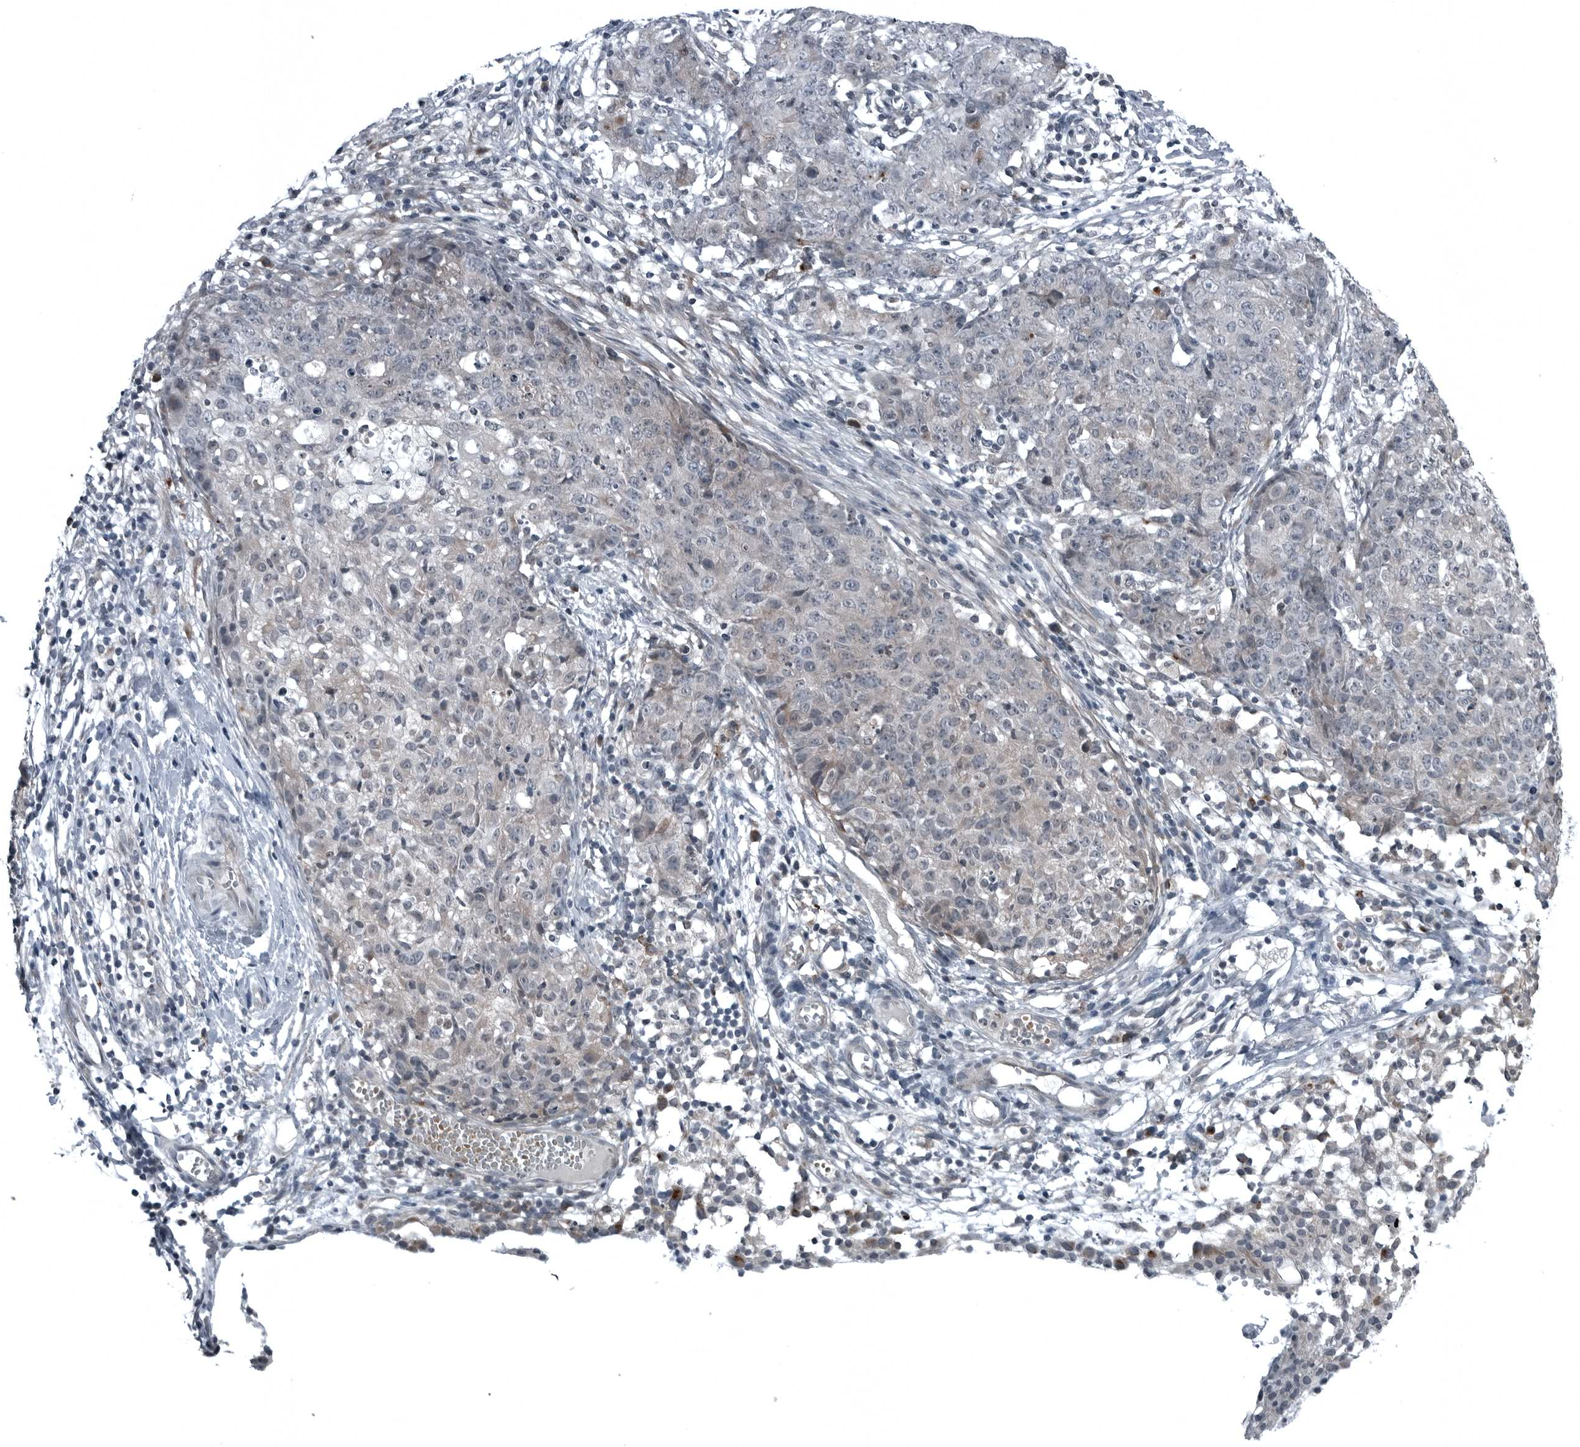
{"staining": {"intensity": "negative", "quantity": "none", "location": "none"}, "tissue": "ovarian cancer", "cell_type": "Tumor cells", "image_type": "cancer", "snomed": [{"axis": "morphology", "description": "Carcinoma, endometroid"}, {"axis": "topography", "description": "Ovary"}], "caption": "Tumor cells are negative for protein expression in human ovarian endometroid carcinoma.", "gene": "GAK", "patient": {"sex": "female", "age": 42}}